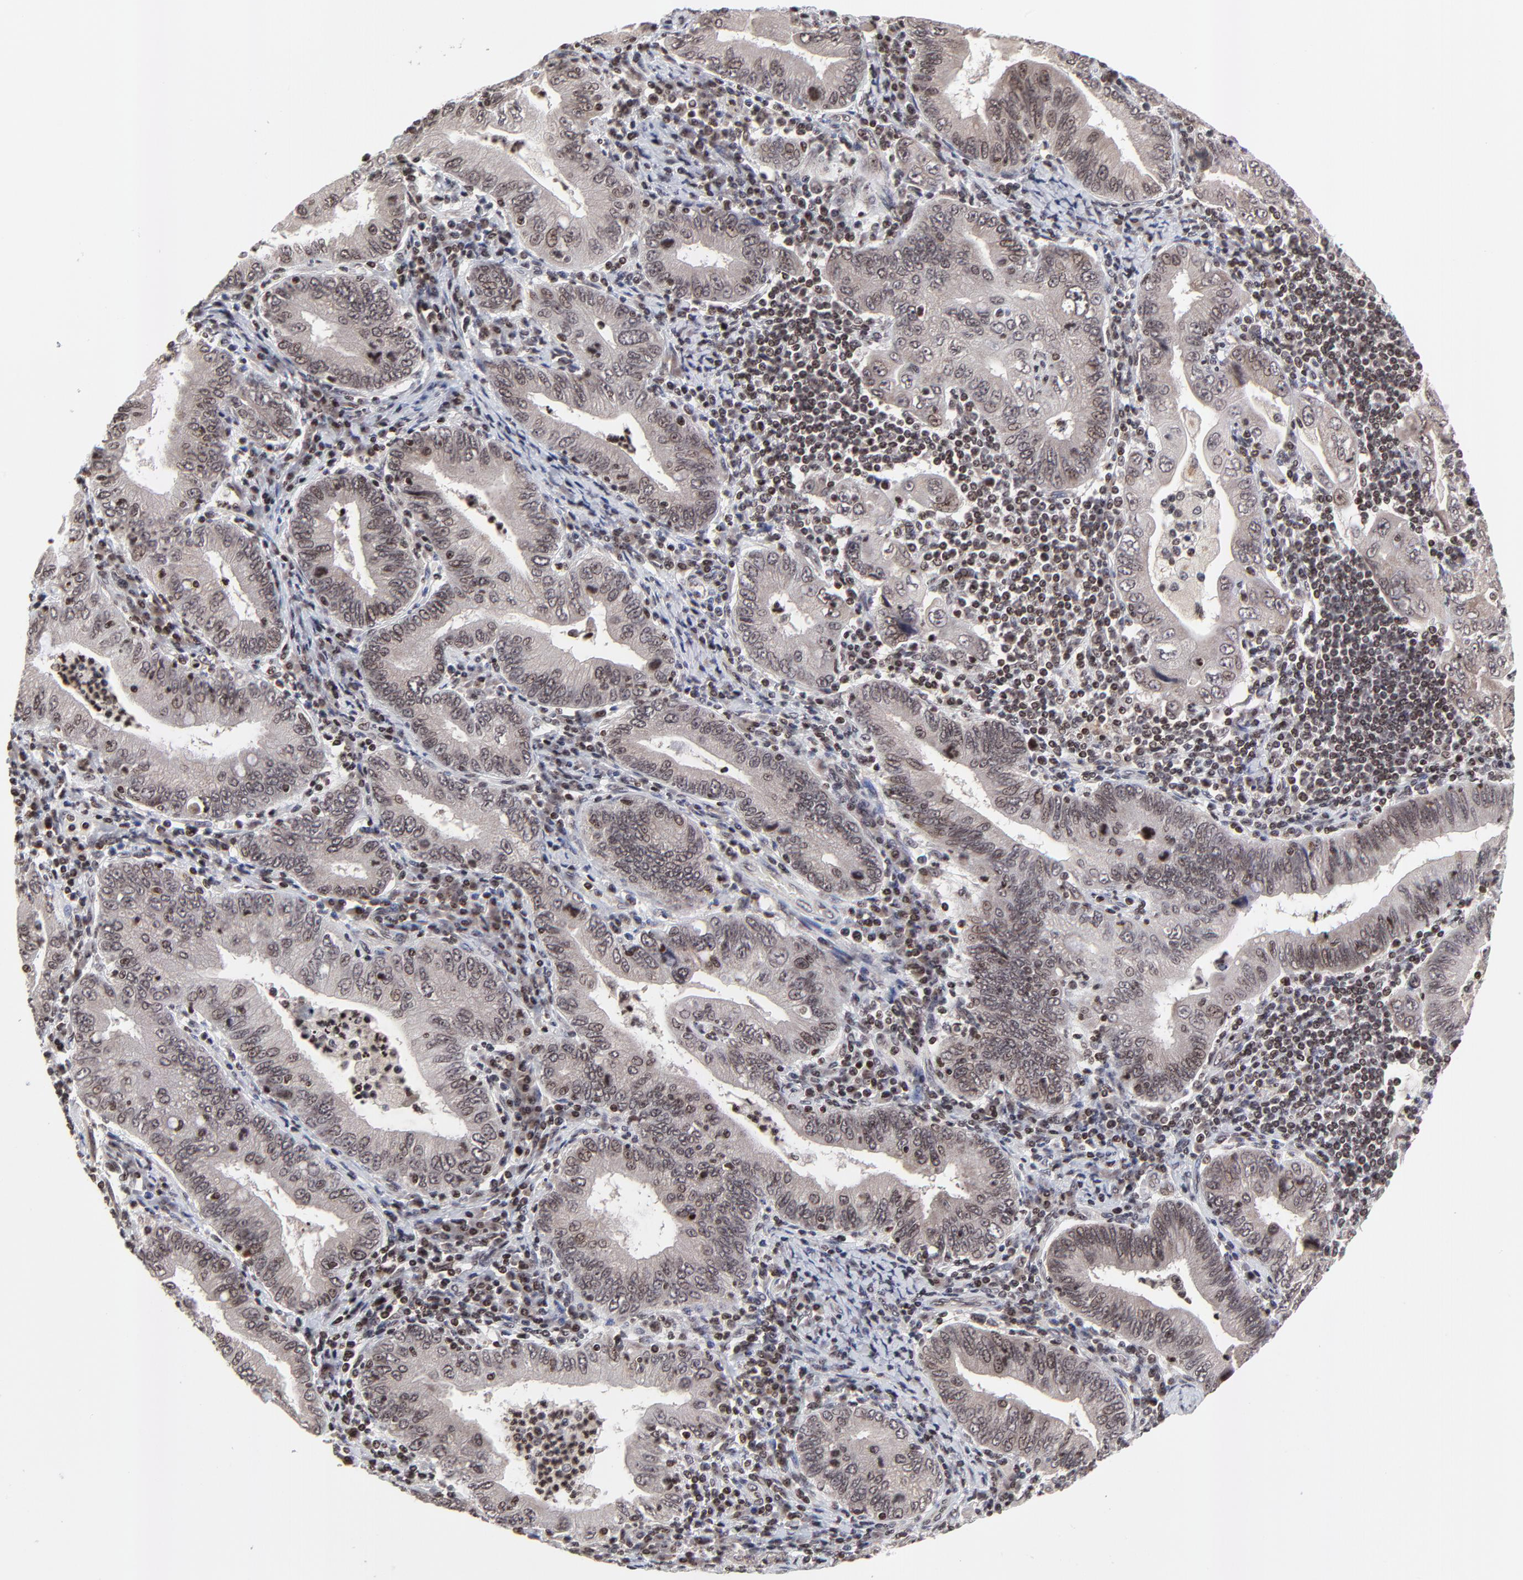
{"staining": {"intensity": "moderate", "quantity": ">75%", "location": "cytoplasmic/membranous,nuclear"}, "tissue": "stomach cancer", "cell_type": "Tumor cells", "image_type": "cancer", "snomed": [{"axis": "morphology", "description": "Normal tissue, NOS"}, {"axis": "morphology", "description": "Adenocarcinoma, NOS"}, {"axis": "topography", "description": "Esophagus"}, {"axis": "topography", "description": "Stomach, upper"}, {"axis": "topography", "description": "Peripheral nerve tissue"}], "caption": "A histopathology image of stomach cancer (adenocarcinoma) stained for a protein shows moderate cytoplasmic/membranous and nuclear brown staining in tumor cells.", "gene": "ZNF777", "patient": {"sex": "male", "age": 62}}